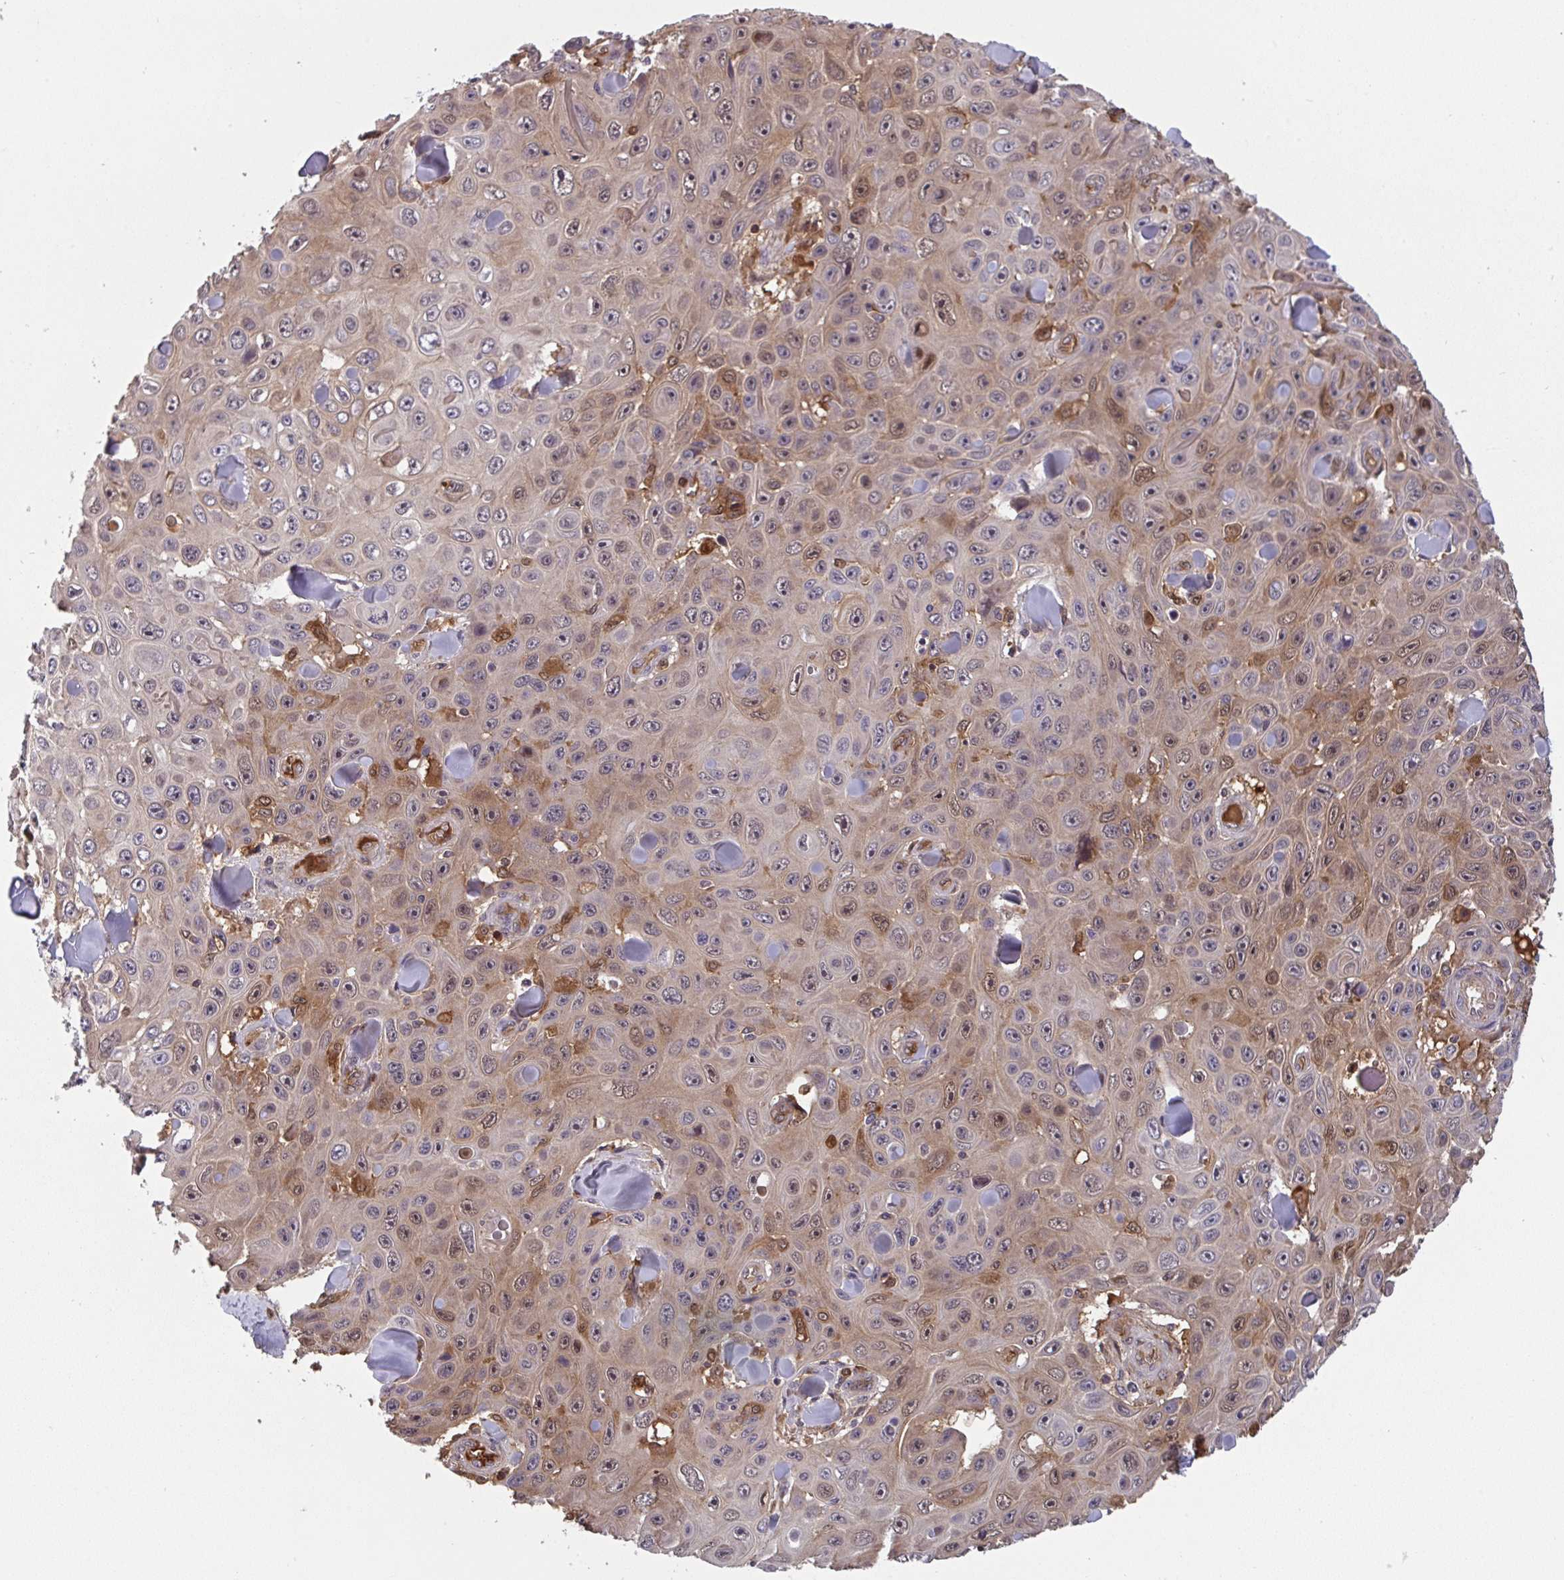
{"staining": {"intensity": "weak", "quantity": "25%-75%", "location": "cytoplasmic/membranous,nuclear"}, "tissue": "skin cancer", "cell_type": "Tumor cells", "image_type": "cancer", "snomed": [{"axis": "morphology", "description": "Squamous cell carcinoma, NOS"}, {"axis": "topography", "description": "Skin"}], "caption": "Immunohistochemistry image of human squamous cell carcinoma (skin) stained for a protein (brown), which displays low levels of weak cytoplasmic/membranous and nuclear expression in approximately 25%-75% of tumor cells.", "gene": "TIGAR", "patient": {"sex": "male", "age": 82}}